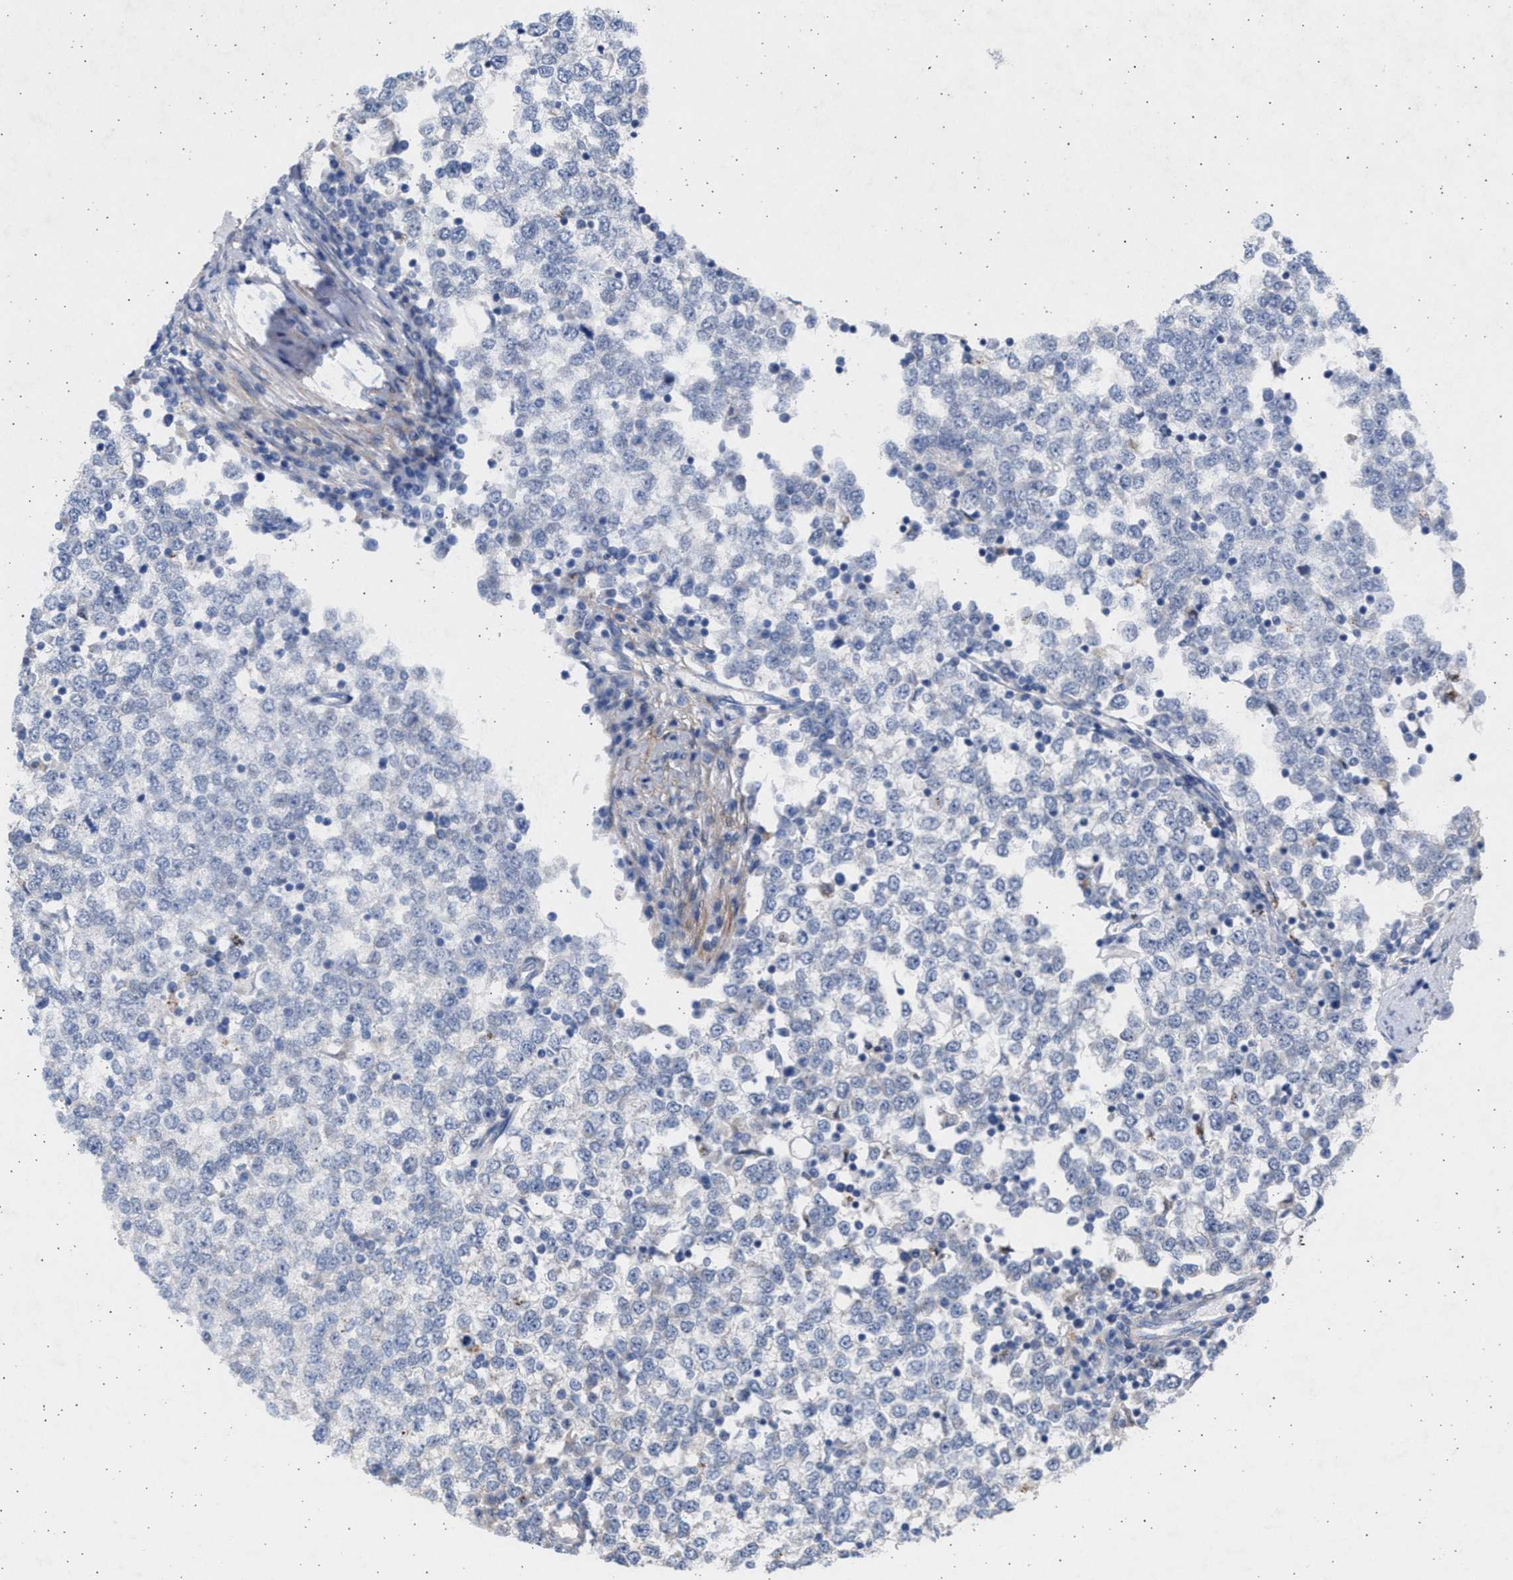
{"staining": {"intensity": "negative", "quantity": "none", "location": "none"}, "tissue": "testis cancer", "cell_type": "Tumor cells", "image_type": "cancer", "snomed": [{"axis": "morphology", "description": "Seminoma, NOS"}, {"axis": "topography", "description": "Testis"}], "caption": "Immunohistochemical staining of human testis seminoma reveals no significant expression in tumor cells.", "gene": "NBR1", "patient": {"sex": "male", "age": 65}}